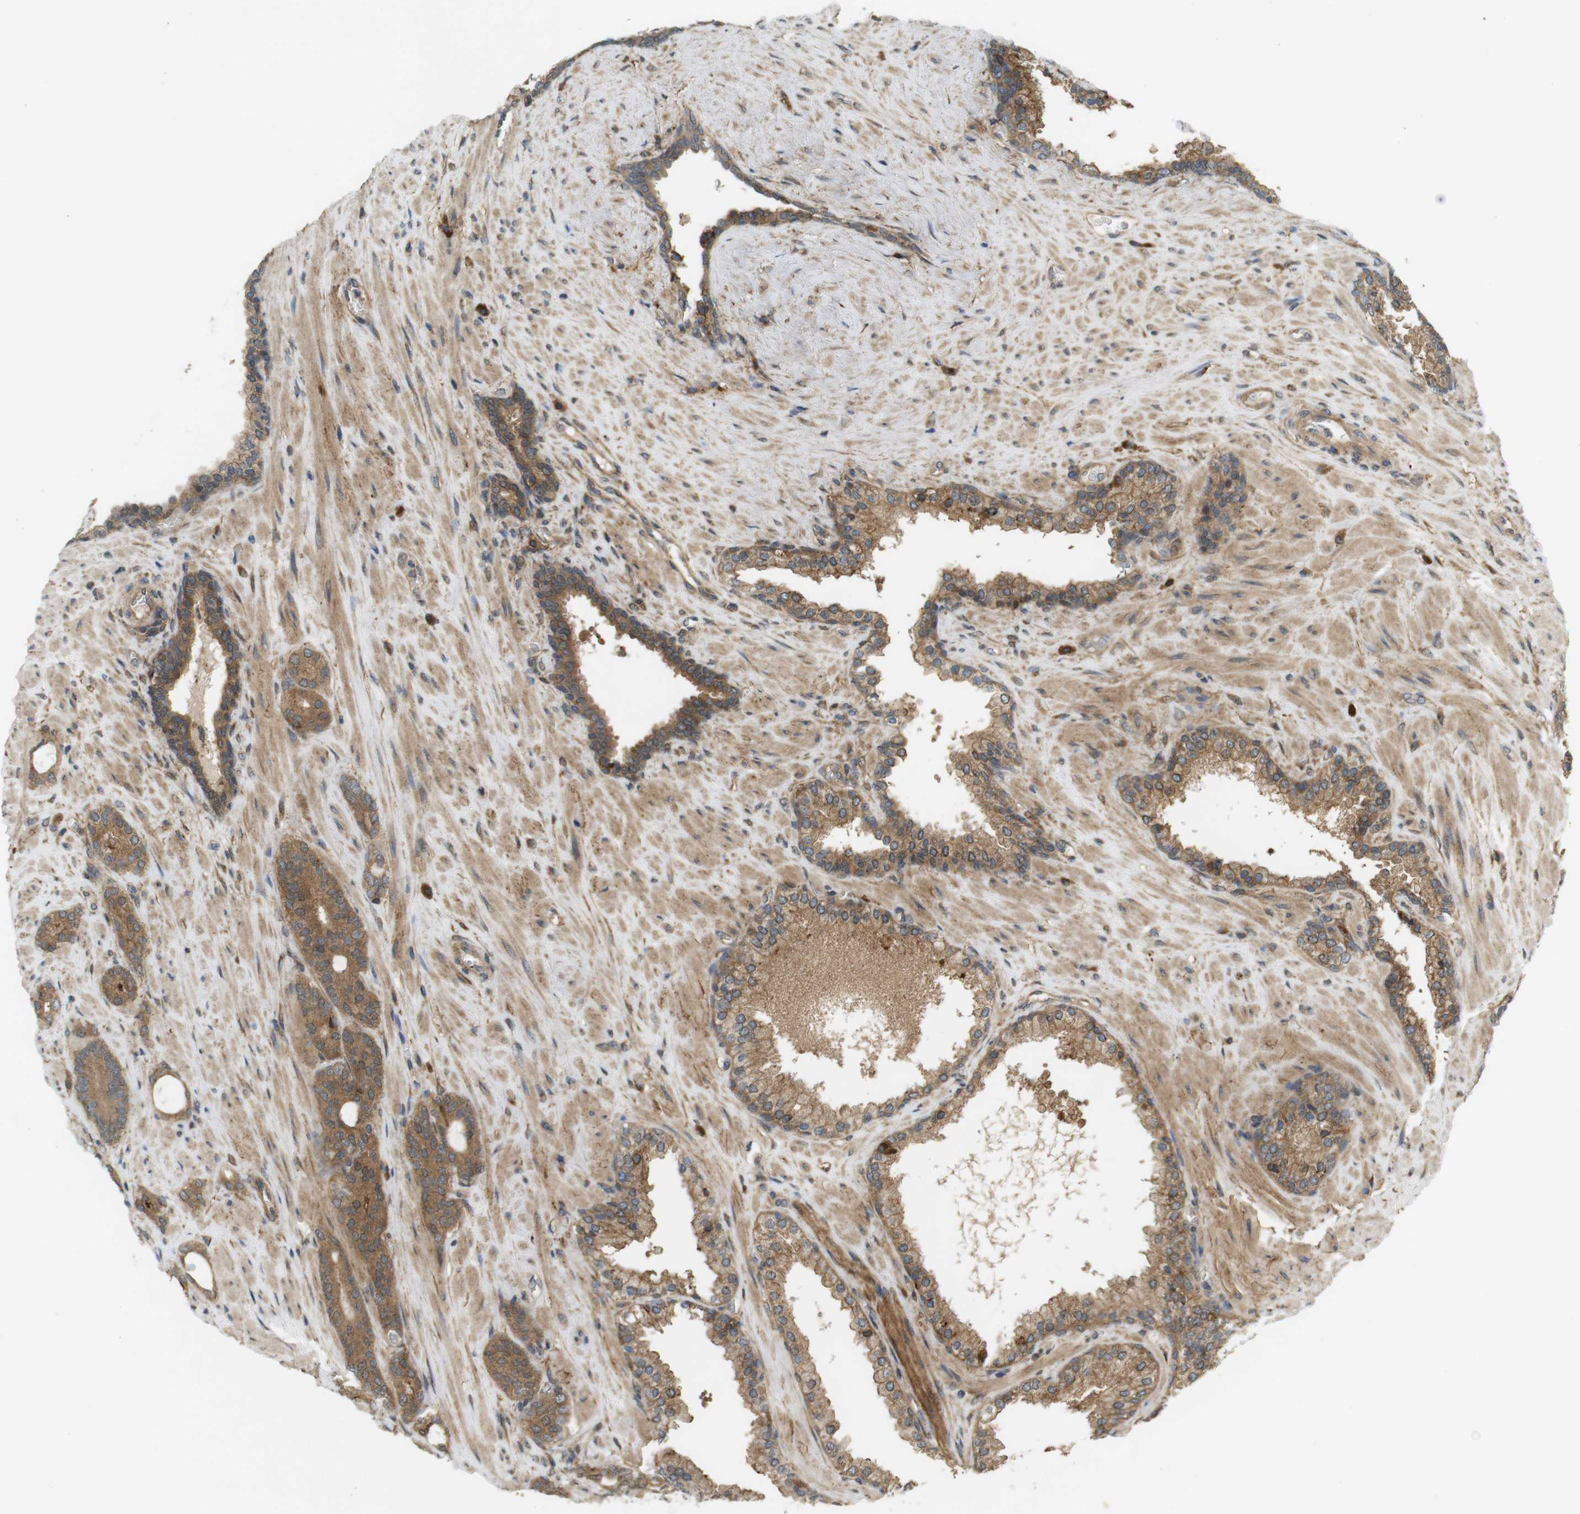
{"staining": {"intensity": "moderate", "quantity": ">75%", "location": "cytoplasmic/membranous"}, "tissue": "prostate cancer", "cell_type": "Tumor cells", "image_type": "cancer", "snomed": [{"axis": "morphology", "description": "Adenocarcinoma, Low grade"}, {"axis": "topography", "description": "Prostate"}], "caption": "Protein staining displays moderate cytoplasmic/membranous staining in about >75% of tumor cells in prostate adenocarcinoma (low-grade). The protein is shown in brown color, while the nuclei are stained blue.", "gene": "DDAH2", "patient": {"sex": "male", "age": 63}}